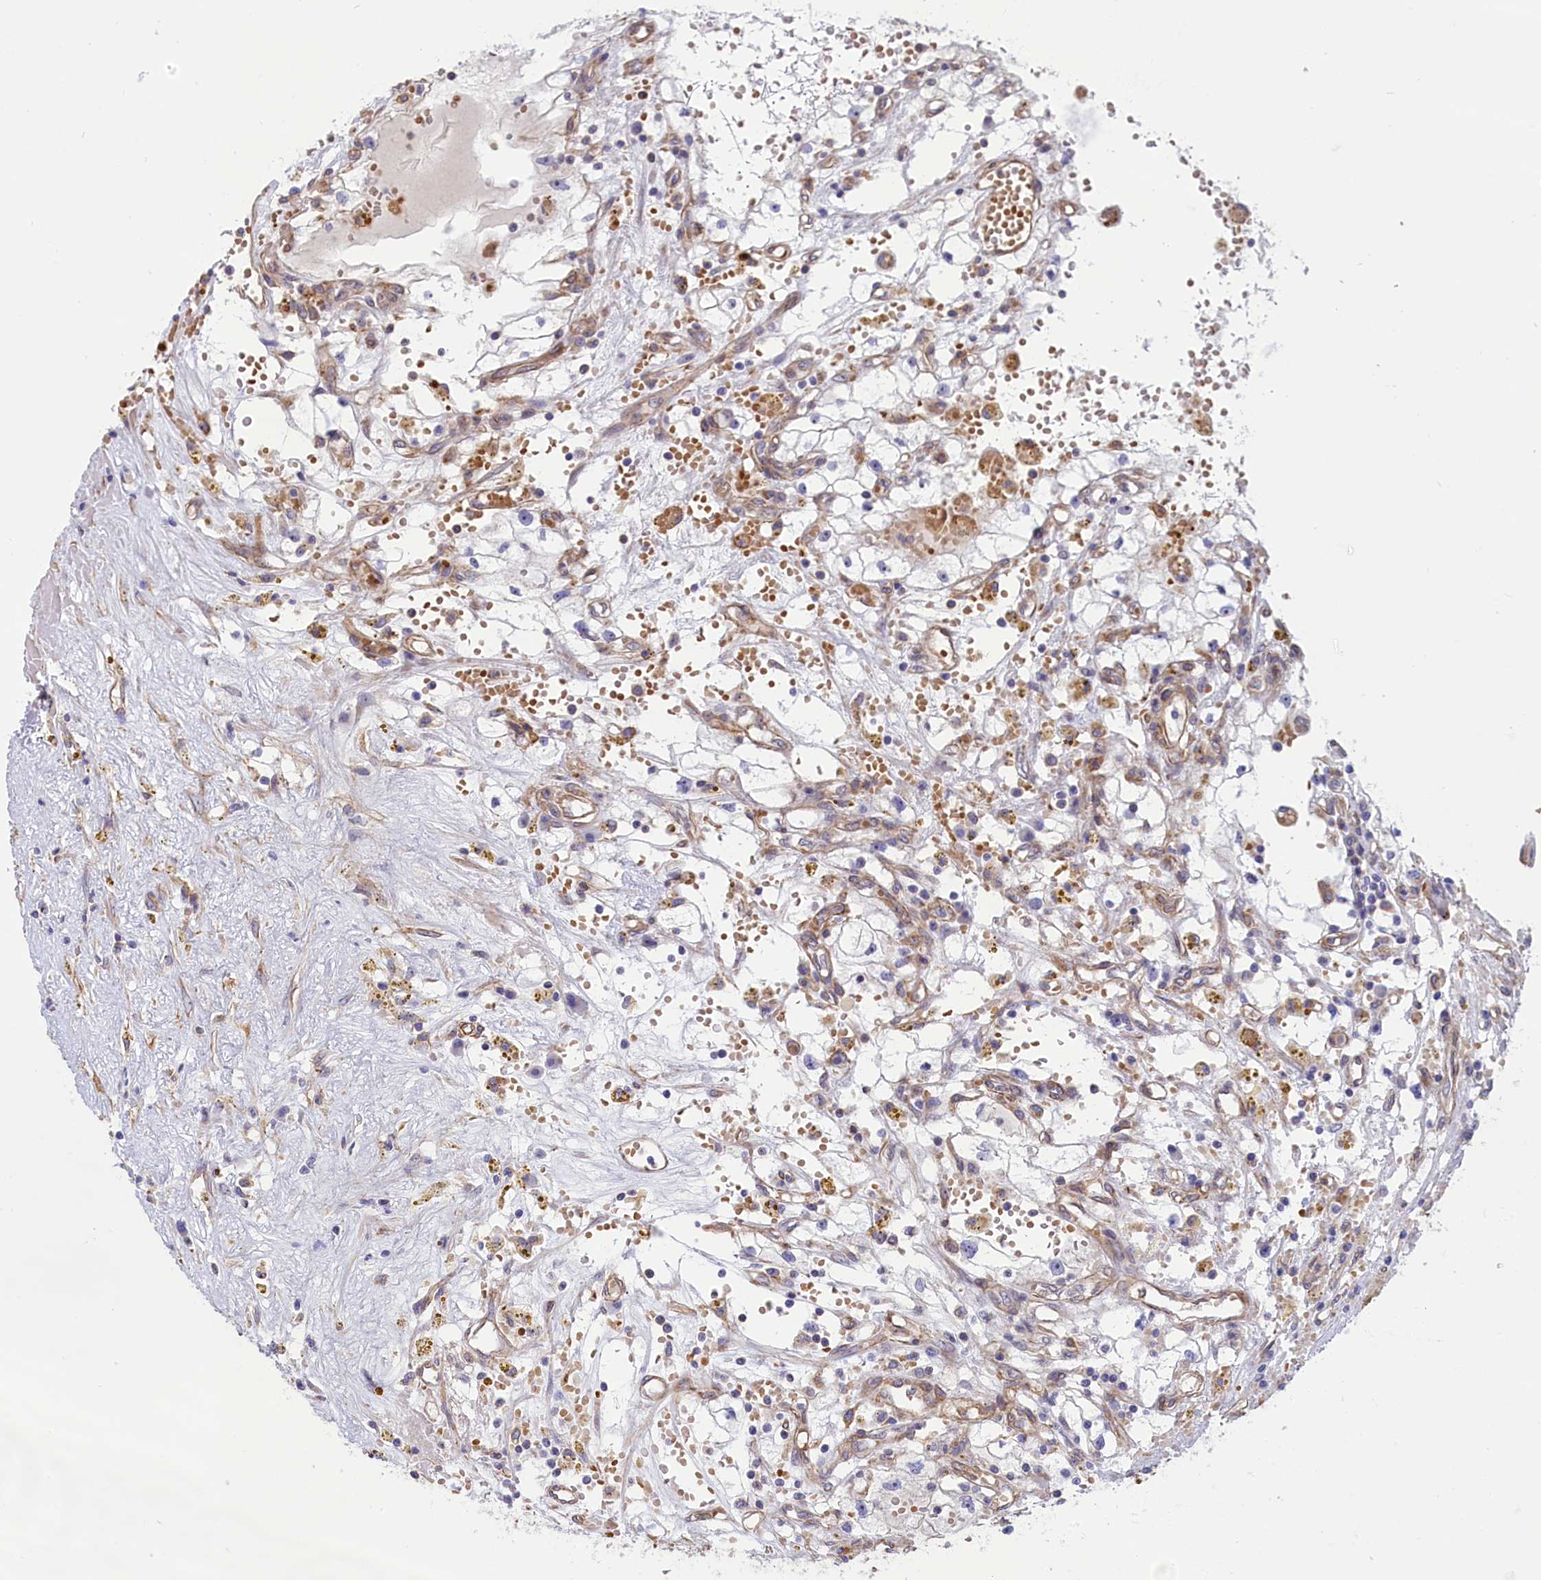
{"staining": {"intensity": "negative", "quantity": "none", "location": "none"}, "tissue": "renal cancer", "cell_type": "Tumor cells", "image_type": "cancer", "snomed": [{"axis": "morphology", "description": "Adenocarcinoma, NOS"}, {"axis": "topography", "description": "Kidney"}], "caption": "Immunohistochemistry (IHC) histopathology image of neoplastic tissue: renal cancer (adenocarcinoma) stained with DAB shows no significant protein staining in tumor cells.", "gene": "ABCC12", "patient": {"sex": "male", "age": 56}}